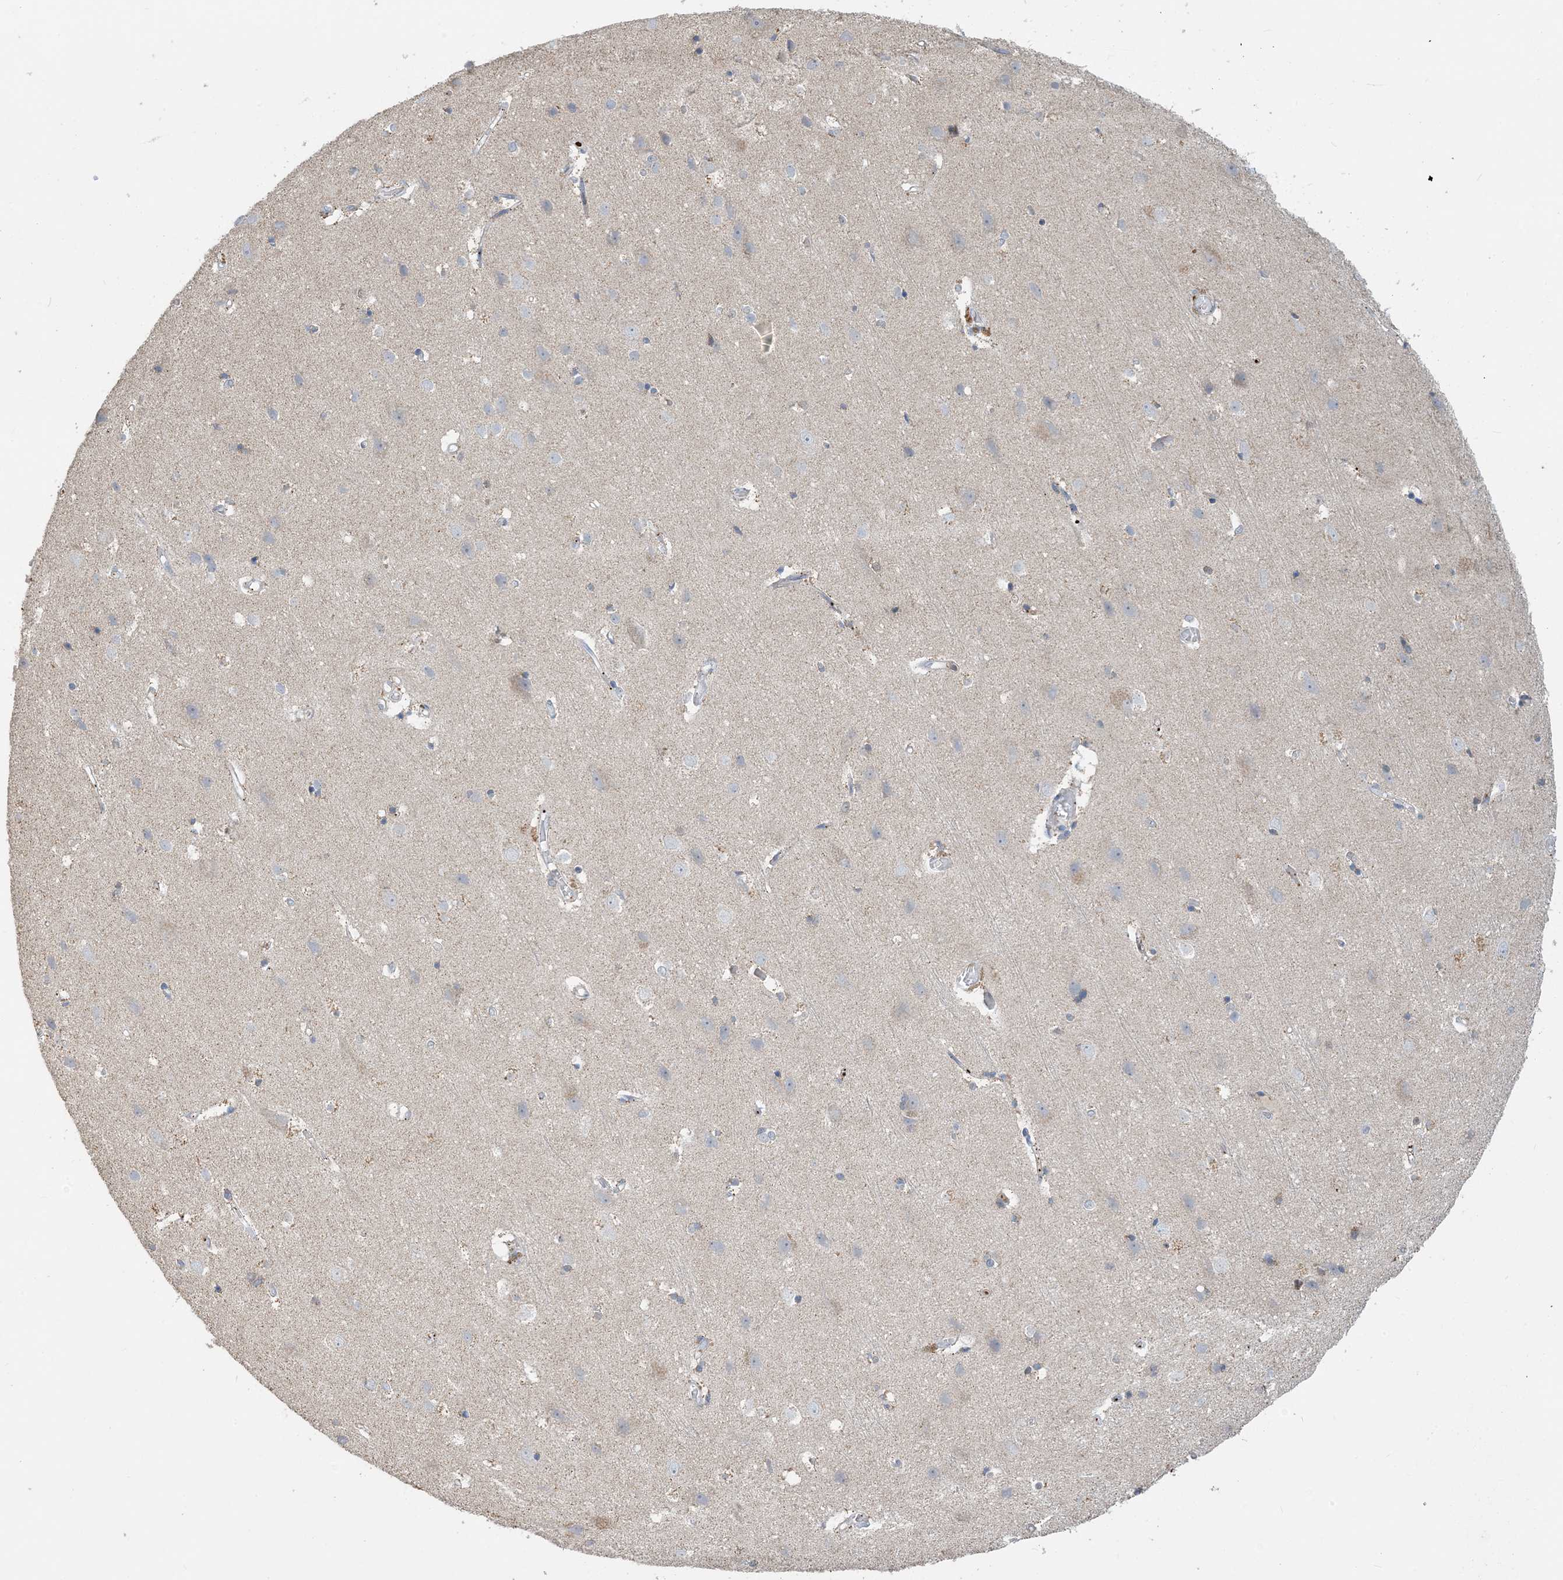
{"staining": {"intensity": "negative", "quantity": "none", "location": "none"}, "tissue": "cerebral cortex", "cell_type": "Endothelial cells", "image_type": "normal", "snomed": [{"axis": "morphology", "description": "Normal tissue, NOS"}, {"axis": "topography", "description": "Cerebral cortex"}], "caption": "Human cerebral cortex stained for a protein using IHC reveals no positivity in endothelial cells.", "gene": "ECHDC1", "patient": {"sex": "male", "age": 54}}